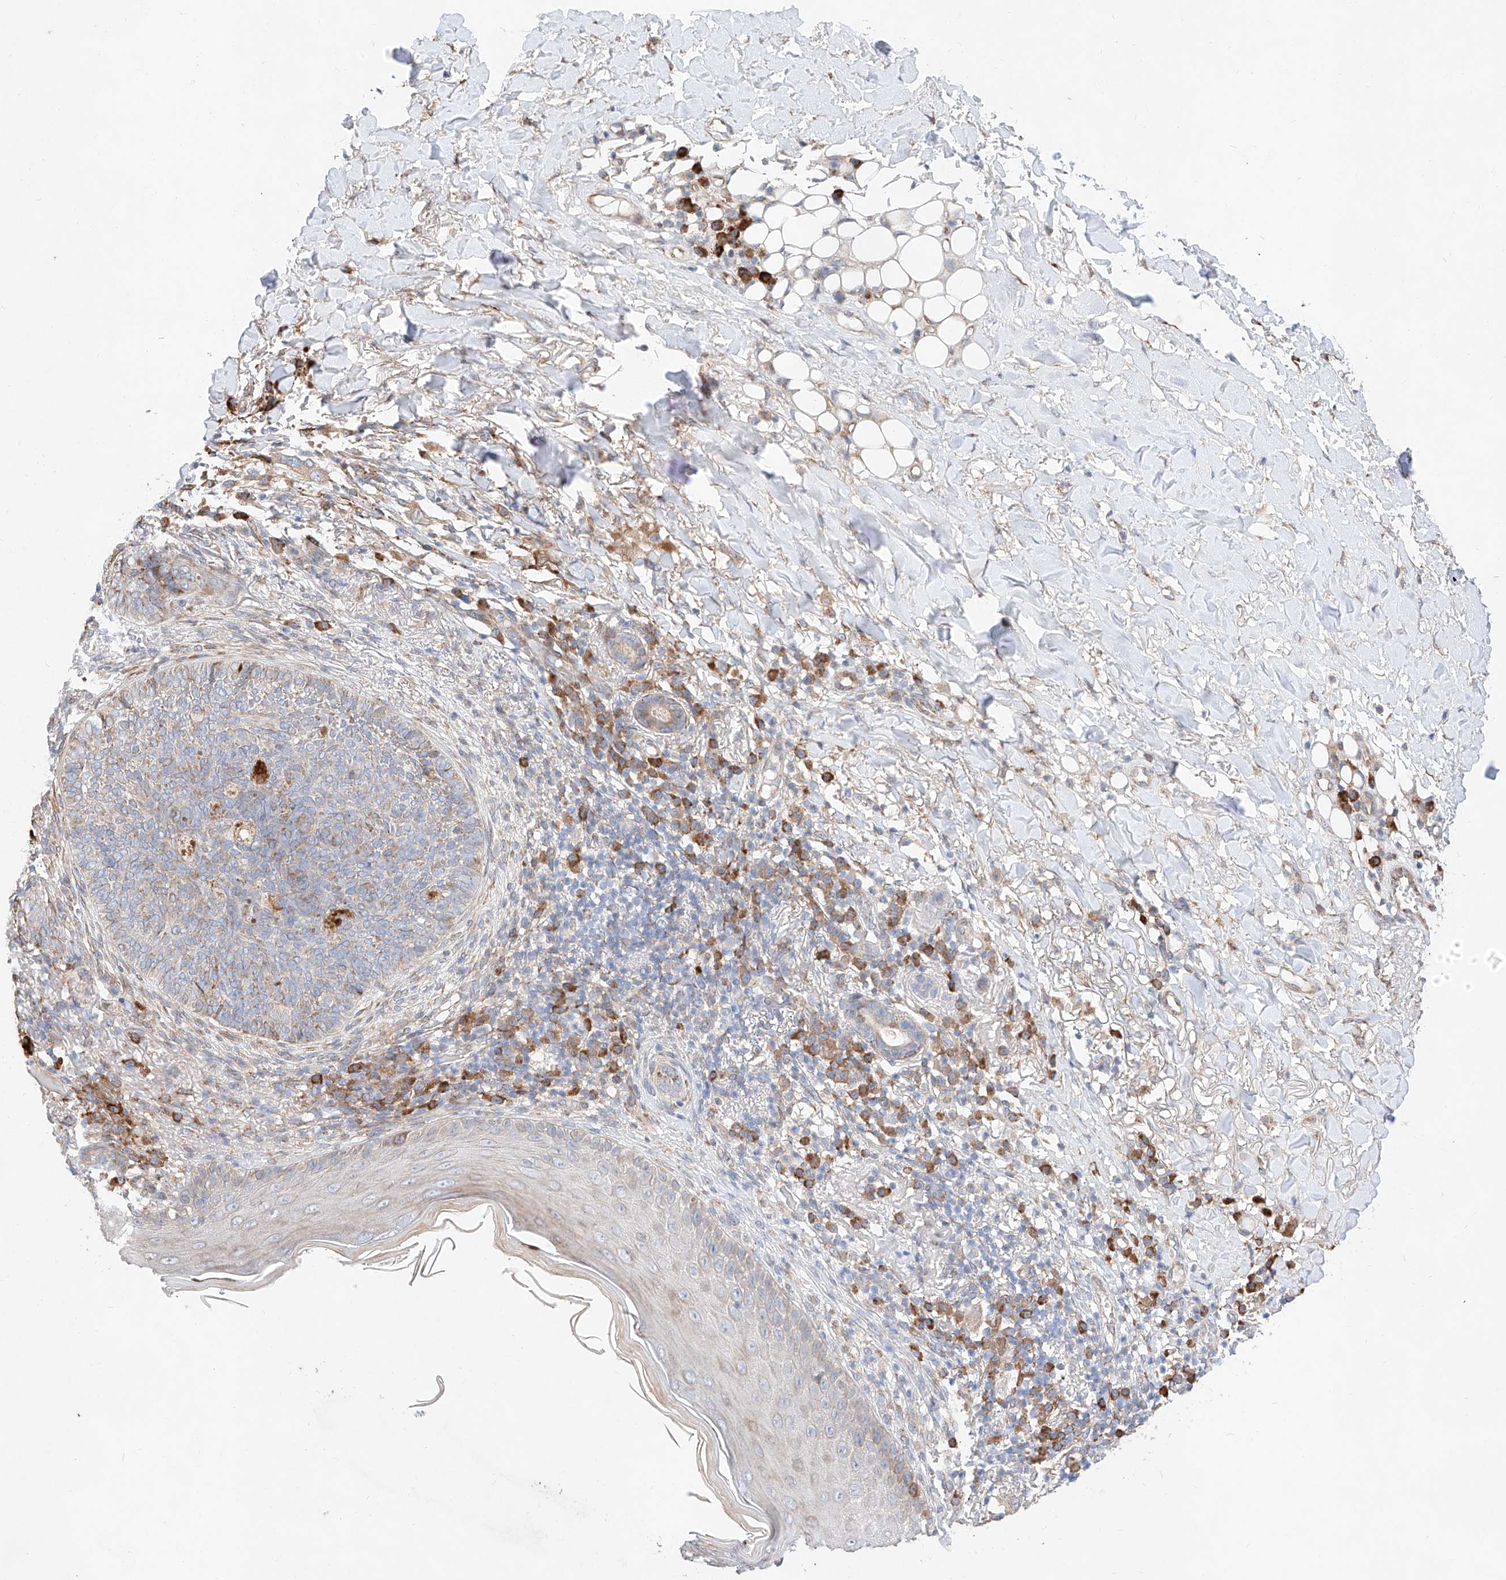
{"staining": {"intensity": "weak", "quantity": "<25%", "location": "cytoplasmic/membranous"}, "tissue": "skin cancer", "cell_type": "Tumor cells", "image_type": "cancer", "snomed": [{"axis": "morphology", "description": "Basal cell carcinoma"}, {"axis": "topography", "description": "Skin"}], "caption": "Skin basal cell carcinoma was stained to show a protein in brown. There is no significant expression in tumor cells.", "gene": "ATP9B", "patient": {"sex": "male", "age": 85}}